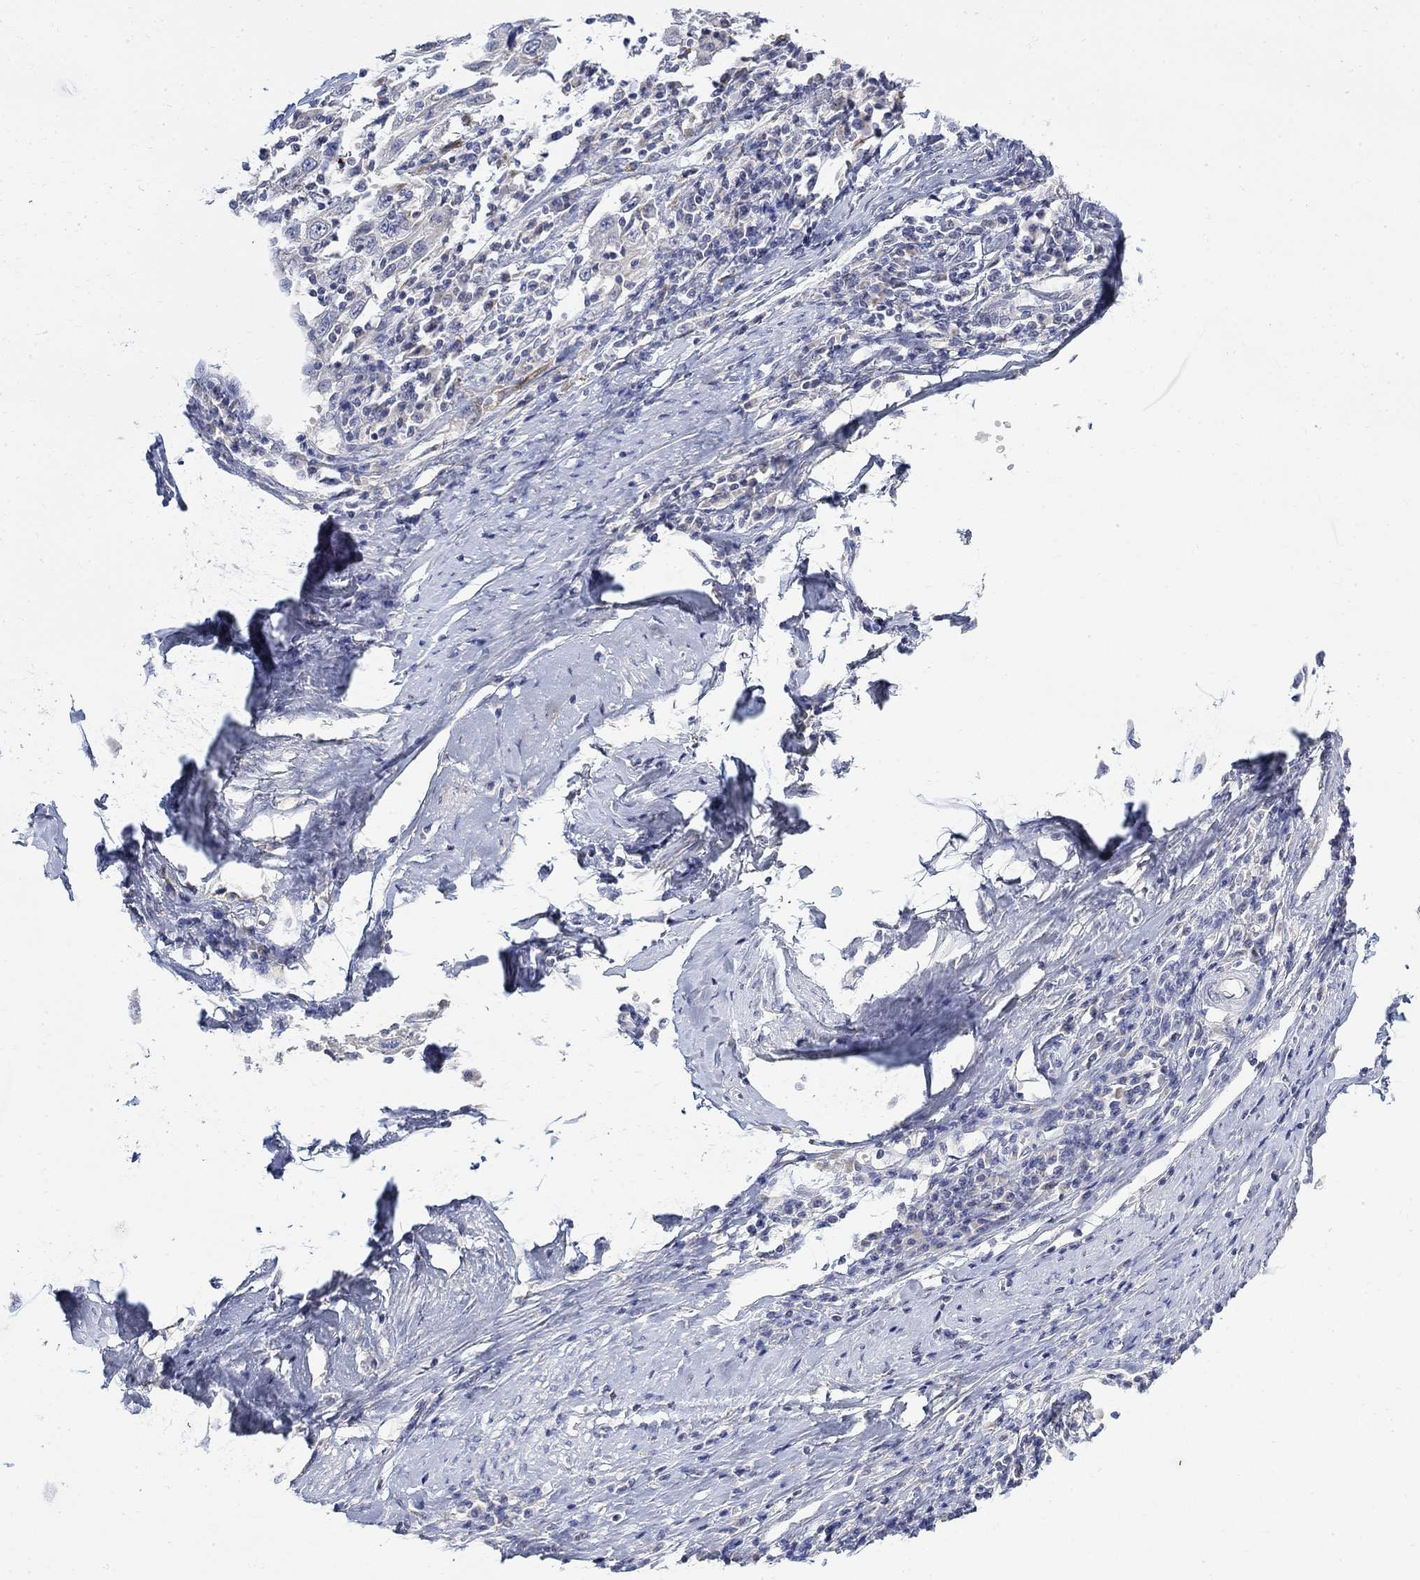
{"staining": {"intensity": "negative", "quantity": "none", "location": "none"}, "tissue": "cervical cancer", "cell_type": "Tumor cells", "image_type": "cancer", "snomed": [{"axis": "morphology", "description": "Squamous cell carcinoma, NOS"}, {"axis": "topography", "description": "Cervix"}], "caption": "High magnification brightfield microscopy of squamous cell carcinoma (cervical) stained with DAB (3,3'-diaminobenzidine) (brown) and counterstained with hematoxylin (blue): tumor cells show no significant positivity.", "gene": "FNDC5", "patient": {"sex": "female", "age": 46}}